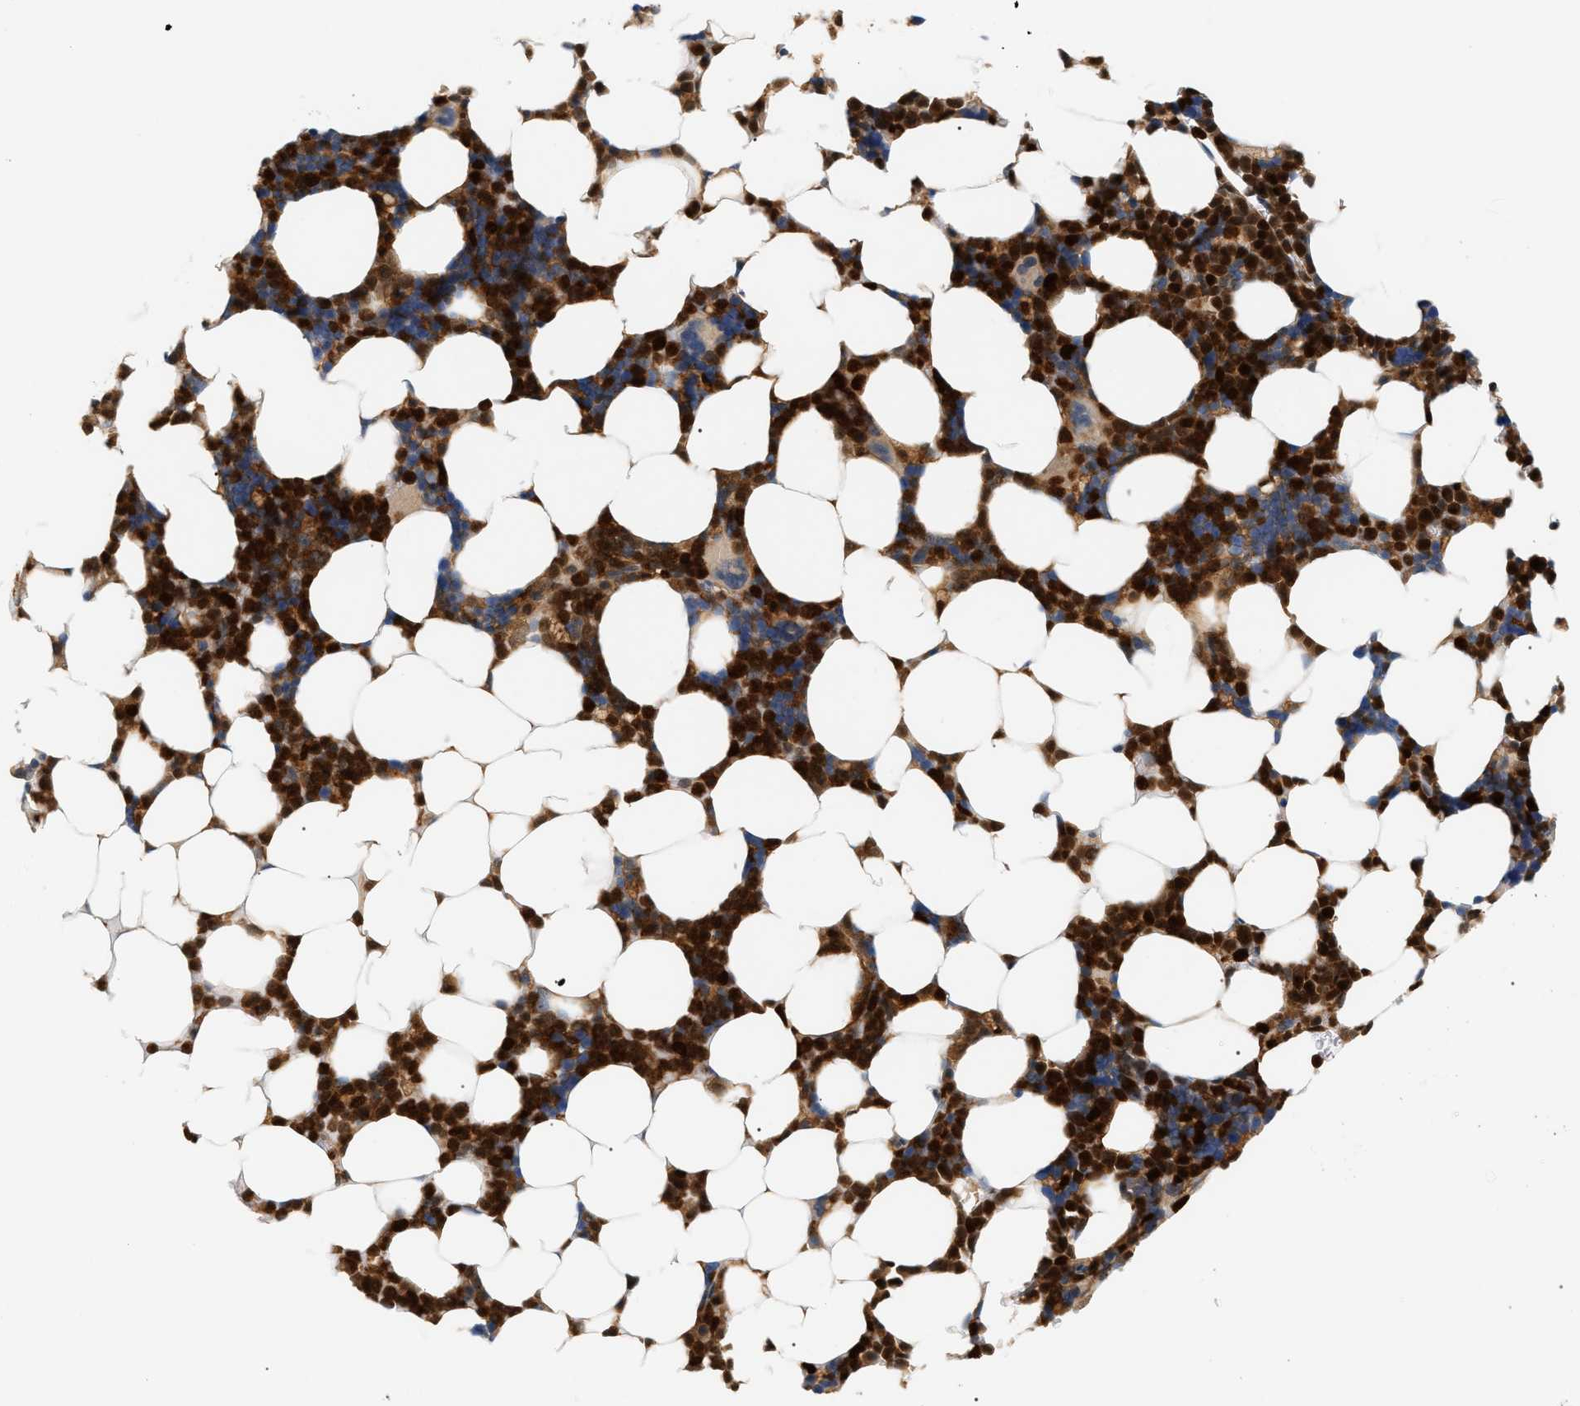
{"staining": {"intensity": "strong", "quantity": ">75%", "location": "cytoplasmic/membranous,nuclear"}, "tissue": "bone marrow", "cell_type": "Hematopoietic cells", "image_type": "normal", "snomed": [{"axis": "morphology", "description": "Normal tissue, NOS"}, {"axis": "topography", "description": "Bone marrow"}], "caption": "A brown stain highlights strong cytoplasmic/membranous,nuclear expression of a protein in hematopoietic cells of benign human bone marrow. (Stains: DAB in brown, nuclei in blue, Microscopy: brightfield microscopy at high magnification).", "gene": "PYCARD", "patient": {"sex": "female", "age": 73}}